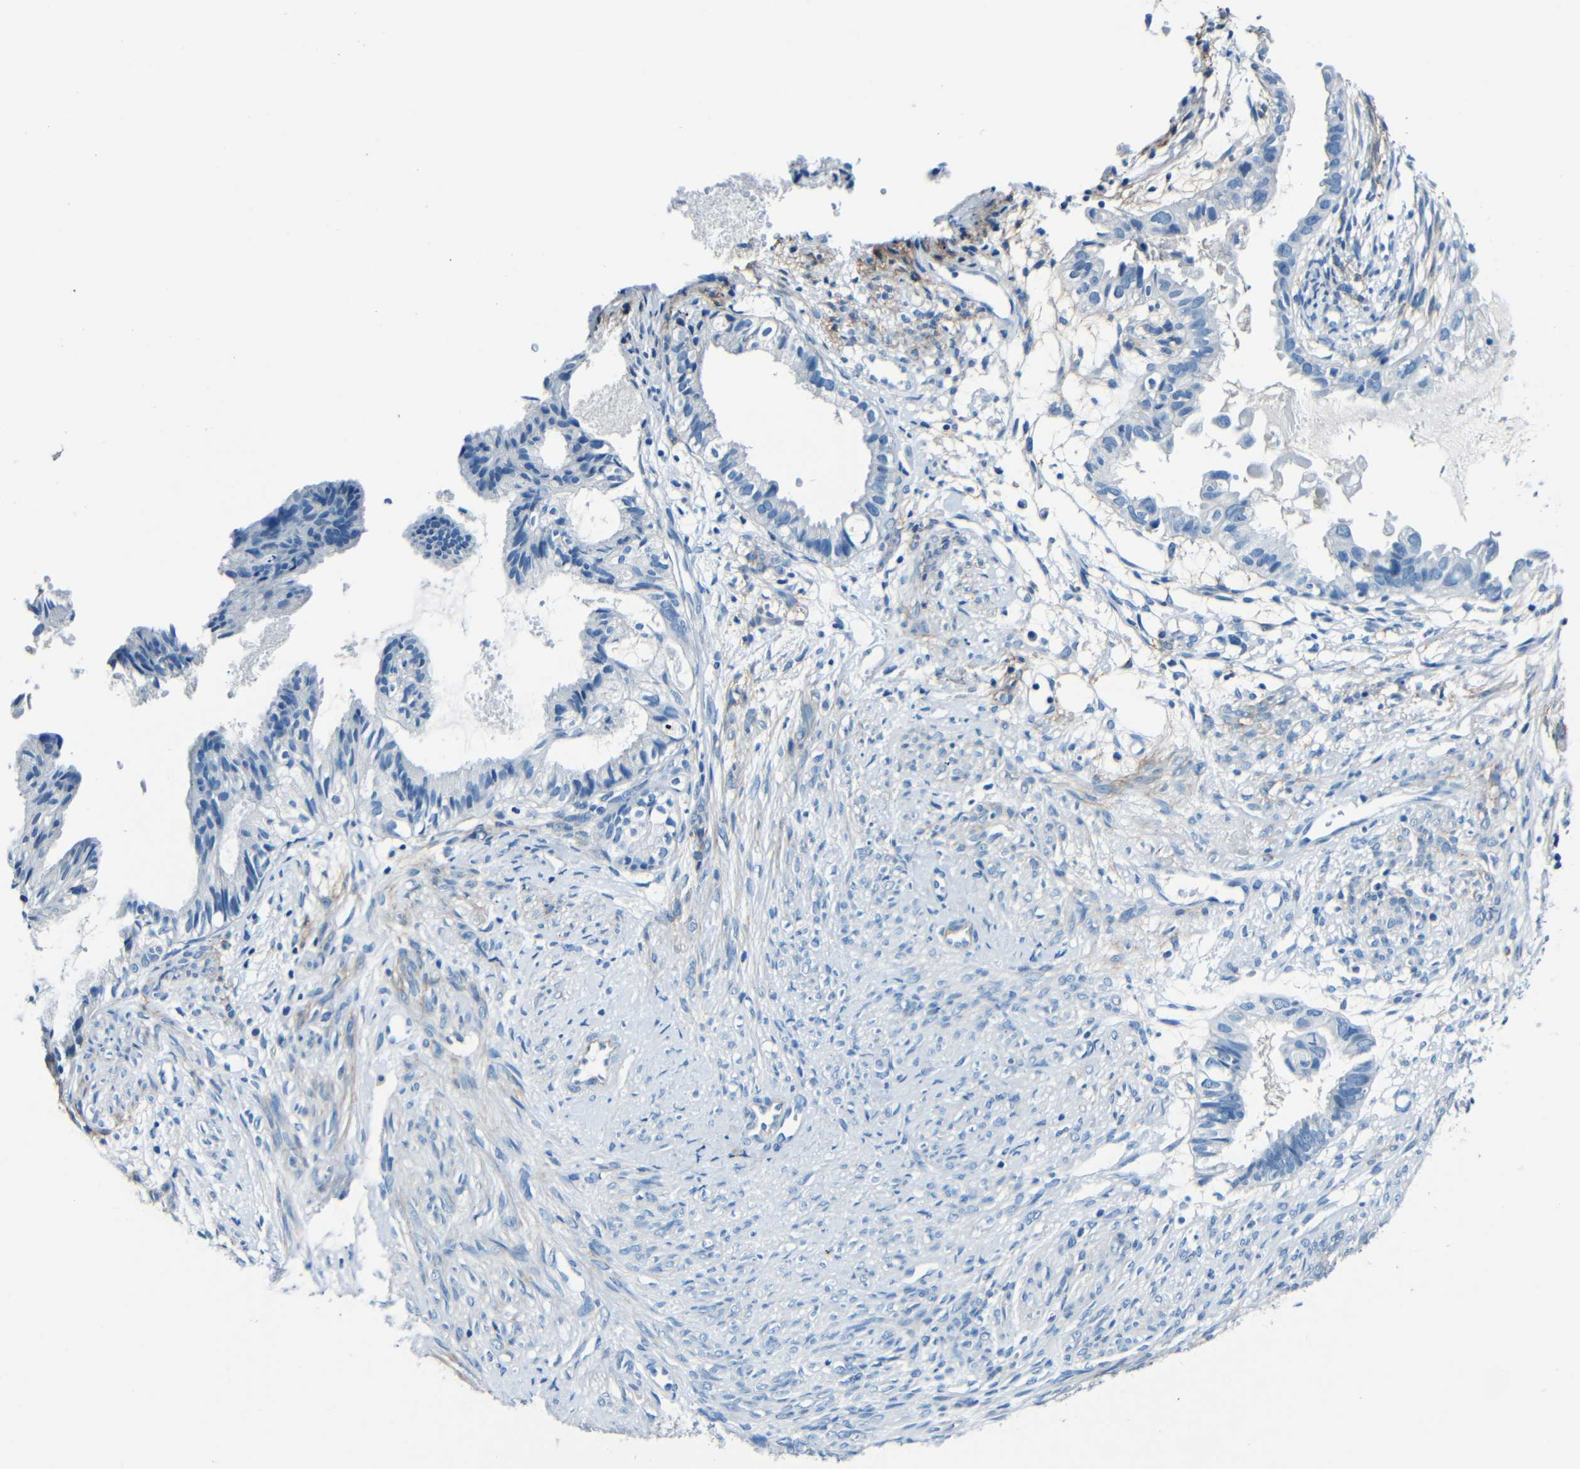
{"staining": {"intensity": "negative", "quantity": "none", "location": "none"}, "tissue": "cervical cancer", "cell_type": "Tumor cells", "image_type": "cancer", "snomed": [{"axis": "morphology", "description": "Normal tissue, NOS"}, {"axis": "morphology", "description": "Adenocarcinoma, NOS"}, {"axis": "topography", "description": "Cervix"}, {"axis": "topography", "description": "Endometrium"}], "caption": "The image shows no staining of tumor cells in cervical adenocarcinoma.", "gene": "FBN2", "patient": {"sex": "female", "age": 86}}